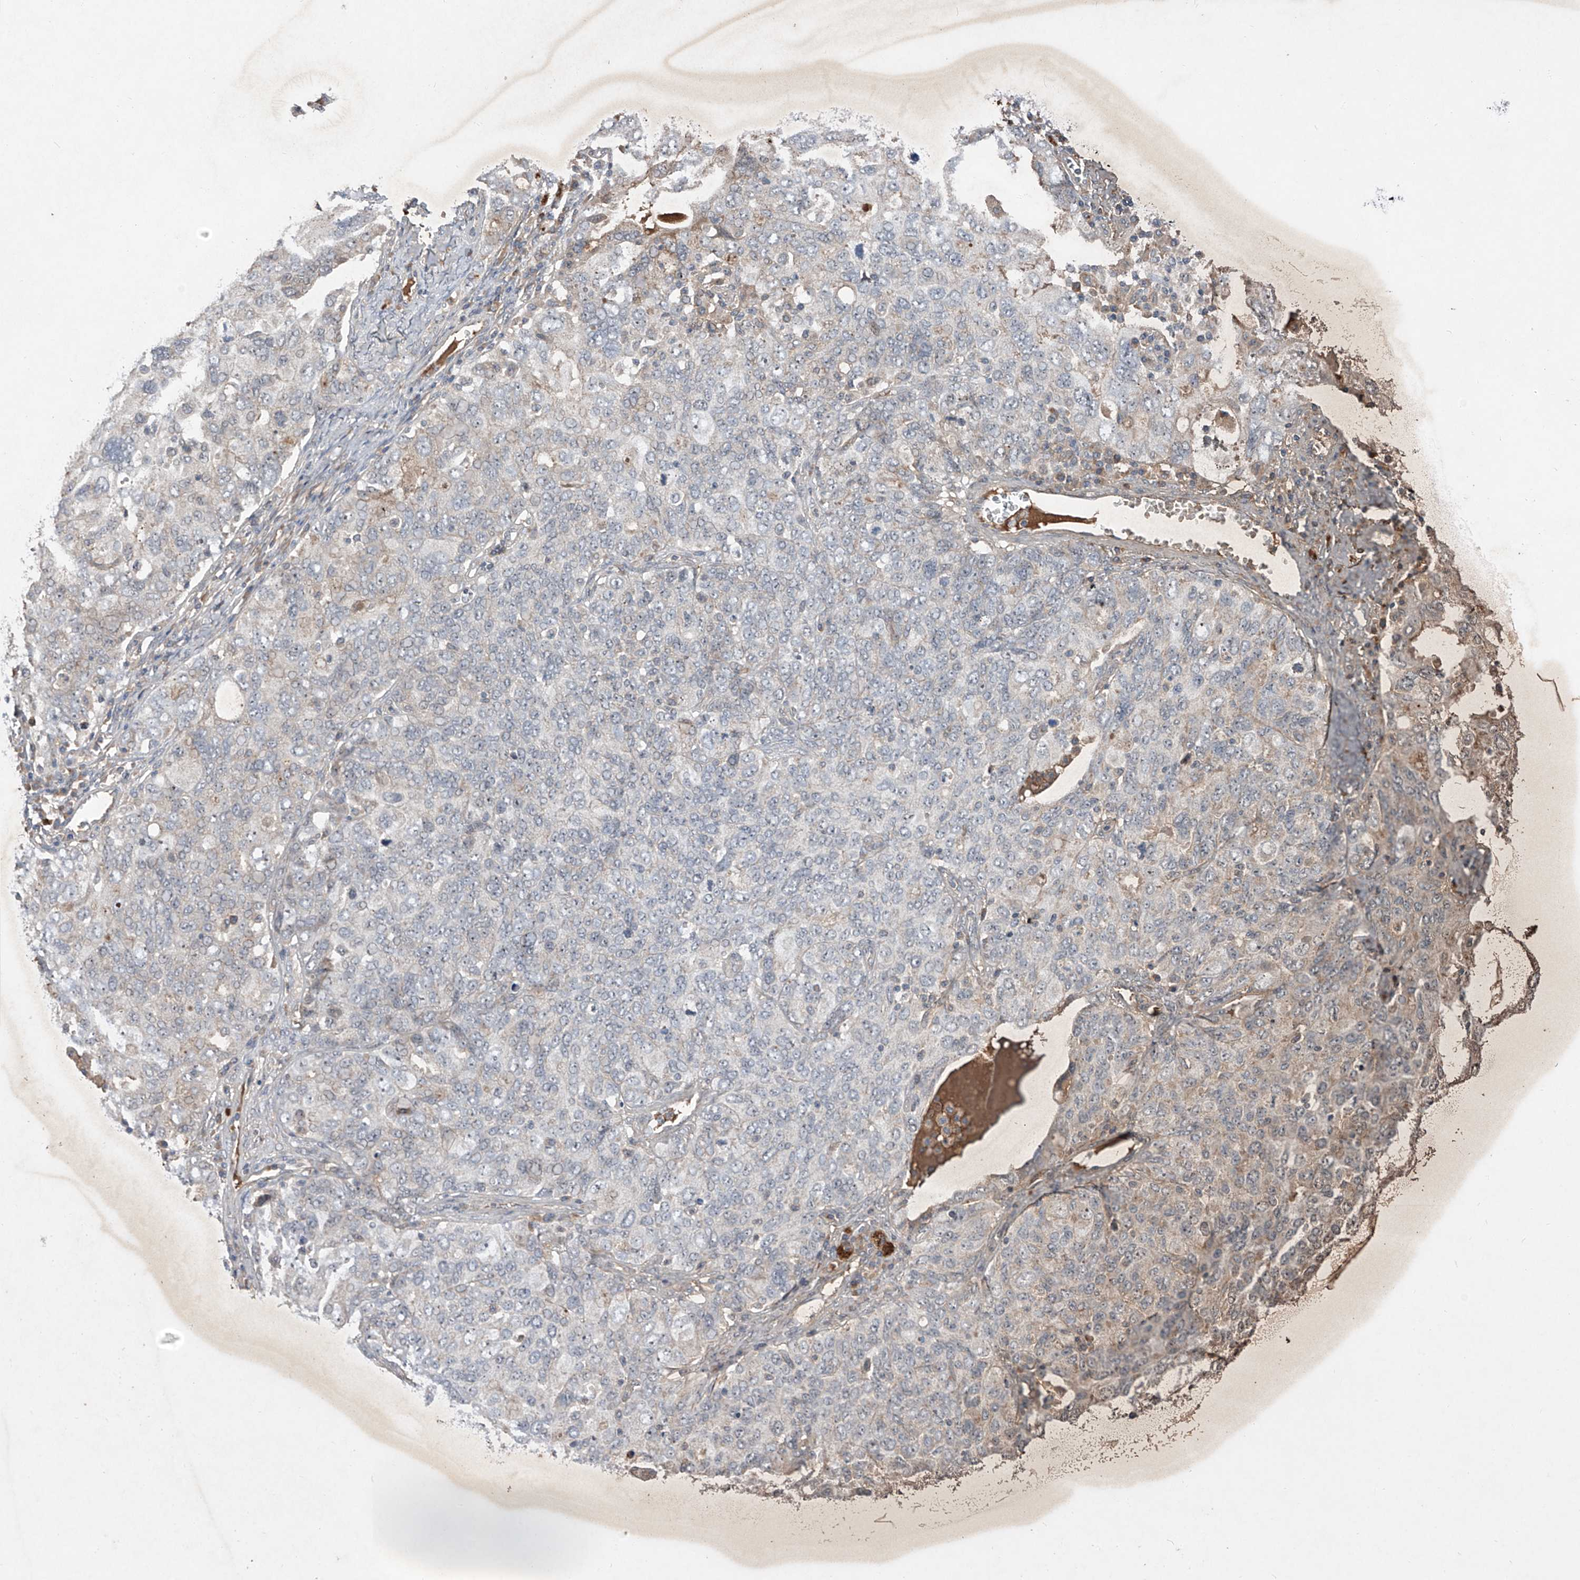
{"staining": {"intensity": "negative", "quantity": "none", "location": "none"}, "tissue": "ovarian cancer", "cell_type": "Tumor cells", "image_type": "cancer", "snomed": [{"axis": "morphology", "description": "Carcinoma, endometroid"}, {"axis": "topography", "description": "Ovary"}], "caption": "A high-resolution photomicrograph shows IHC staining of ovarian endometroid carcinoma, which displays no significant expression in tumor cells.", "gene": "FAM135A", "patient": {"sex": "female", "age": 62}}